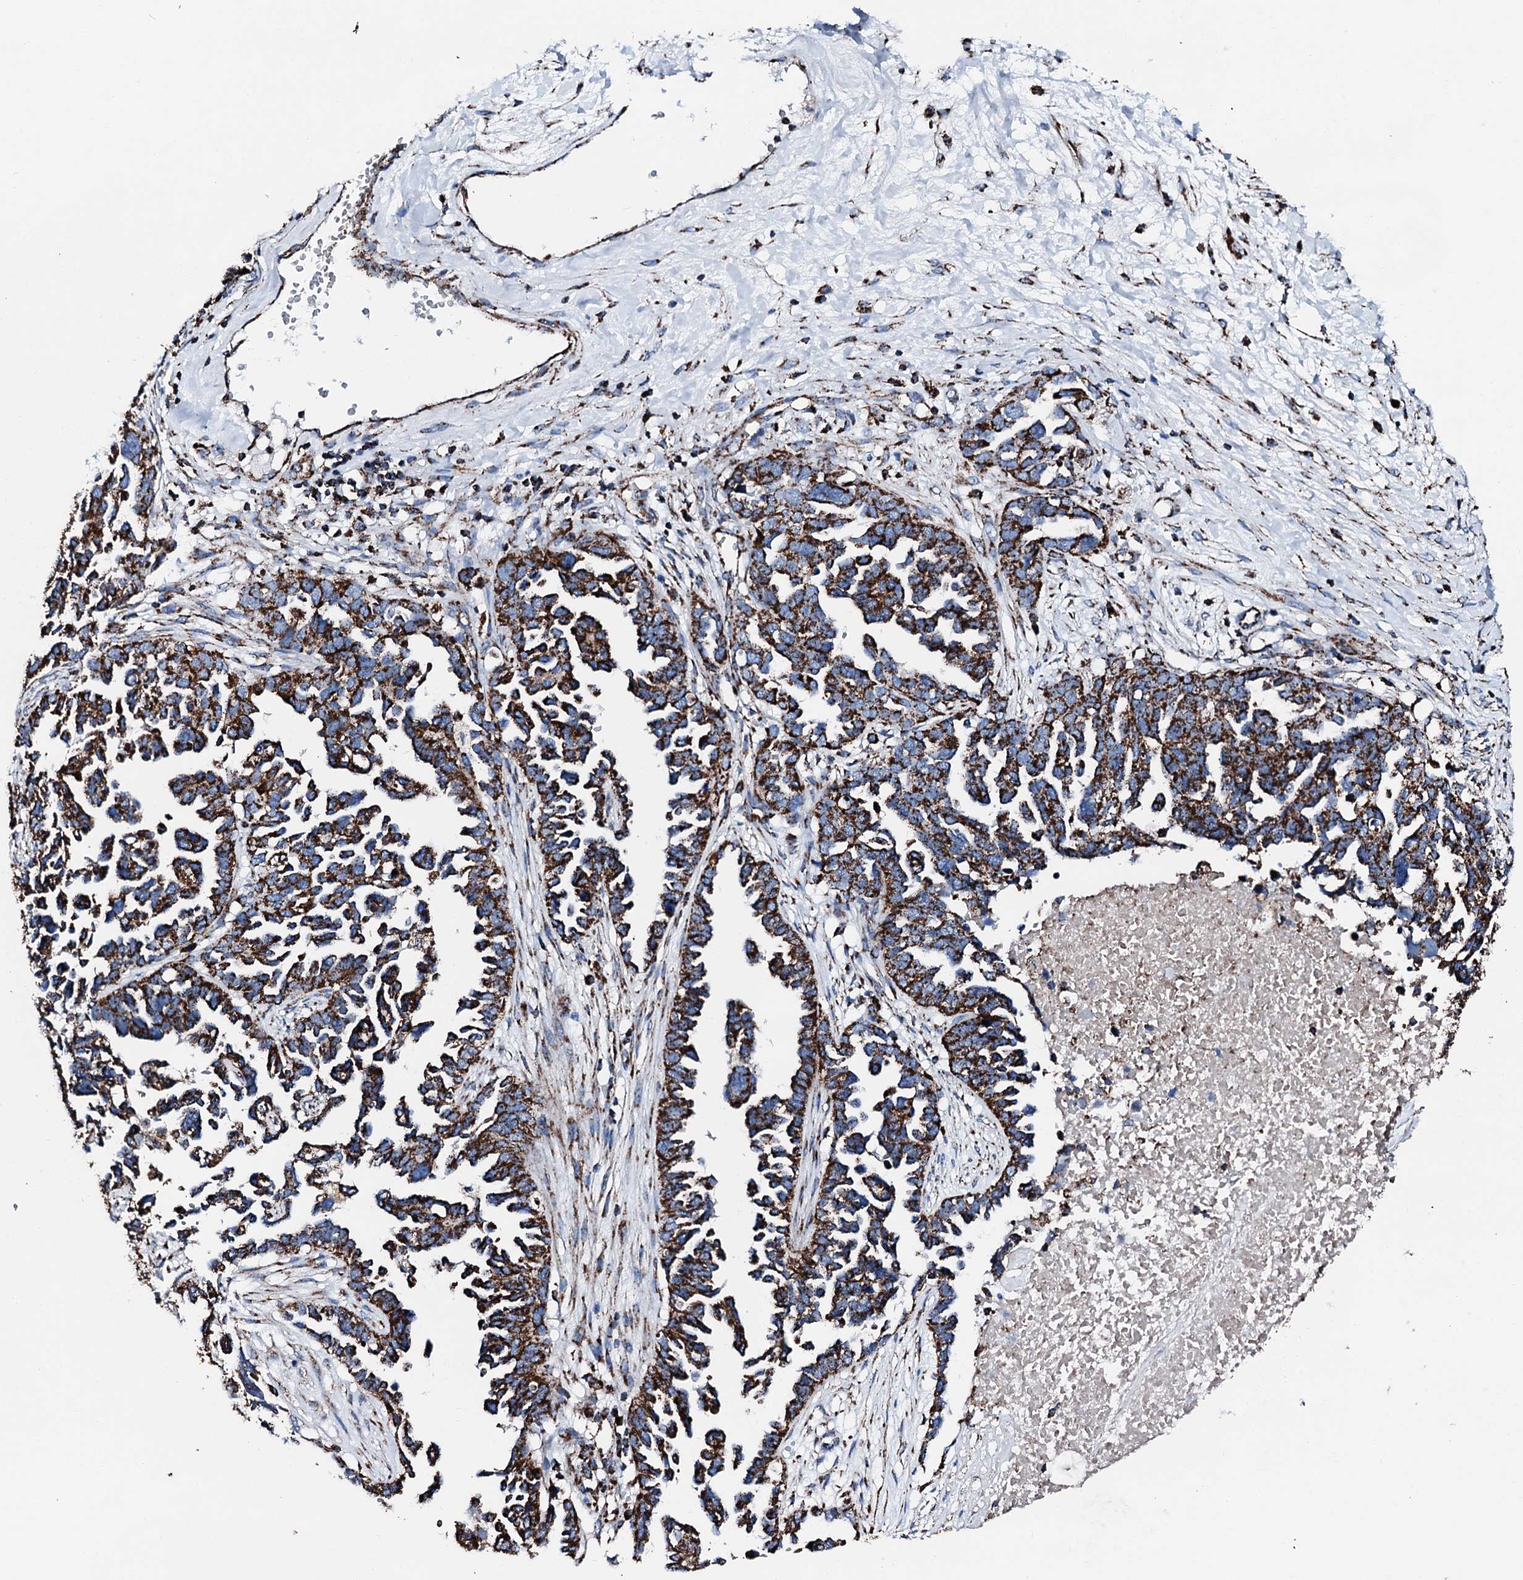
{"staining": {"intensity": "strong", "quantity": ">75%", "location": "cytoplasmic/membranous"}, "tissue": "ovarian cancer", "cell_type": "Tumor cells", "image_type": "cancer", "snomed": [{"axis": "morphology", "description": "Cystadenocarcinoma, serous, NOS"}, {"axis": "topography", "description": "Ovary"}], "caption": "The immunohistochemical stain highlights strong cytoplasmic/membranous expression in tumor cells of ovarian cancer tissue. (Brightfield microscopy of DAB IHC at high magnification).", "gene": "HADH", "patient": {"sex": "female", "age": 54}}